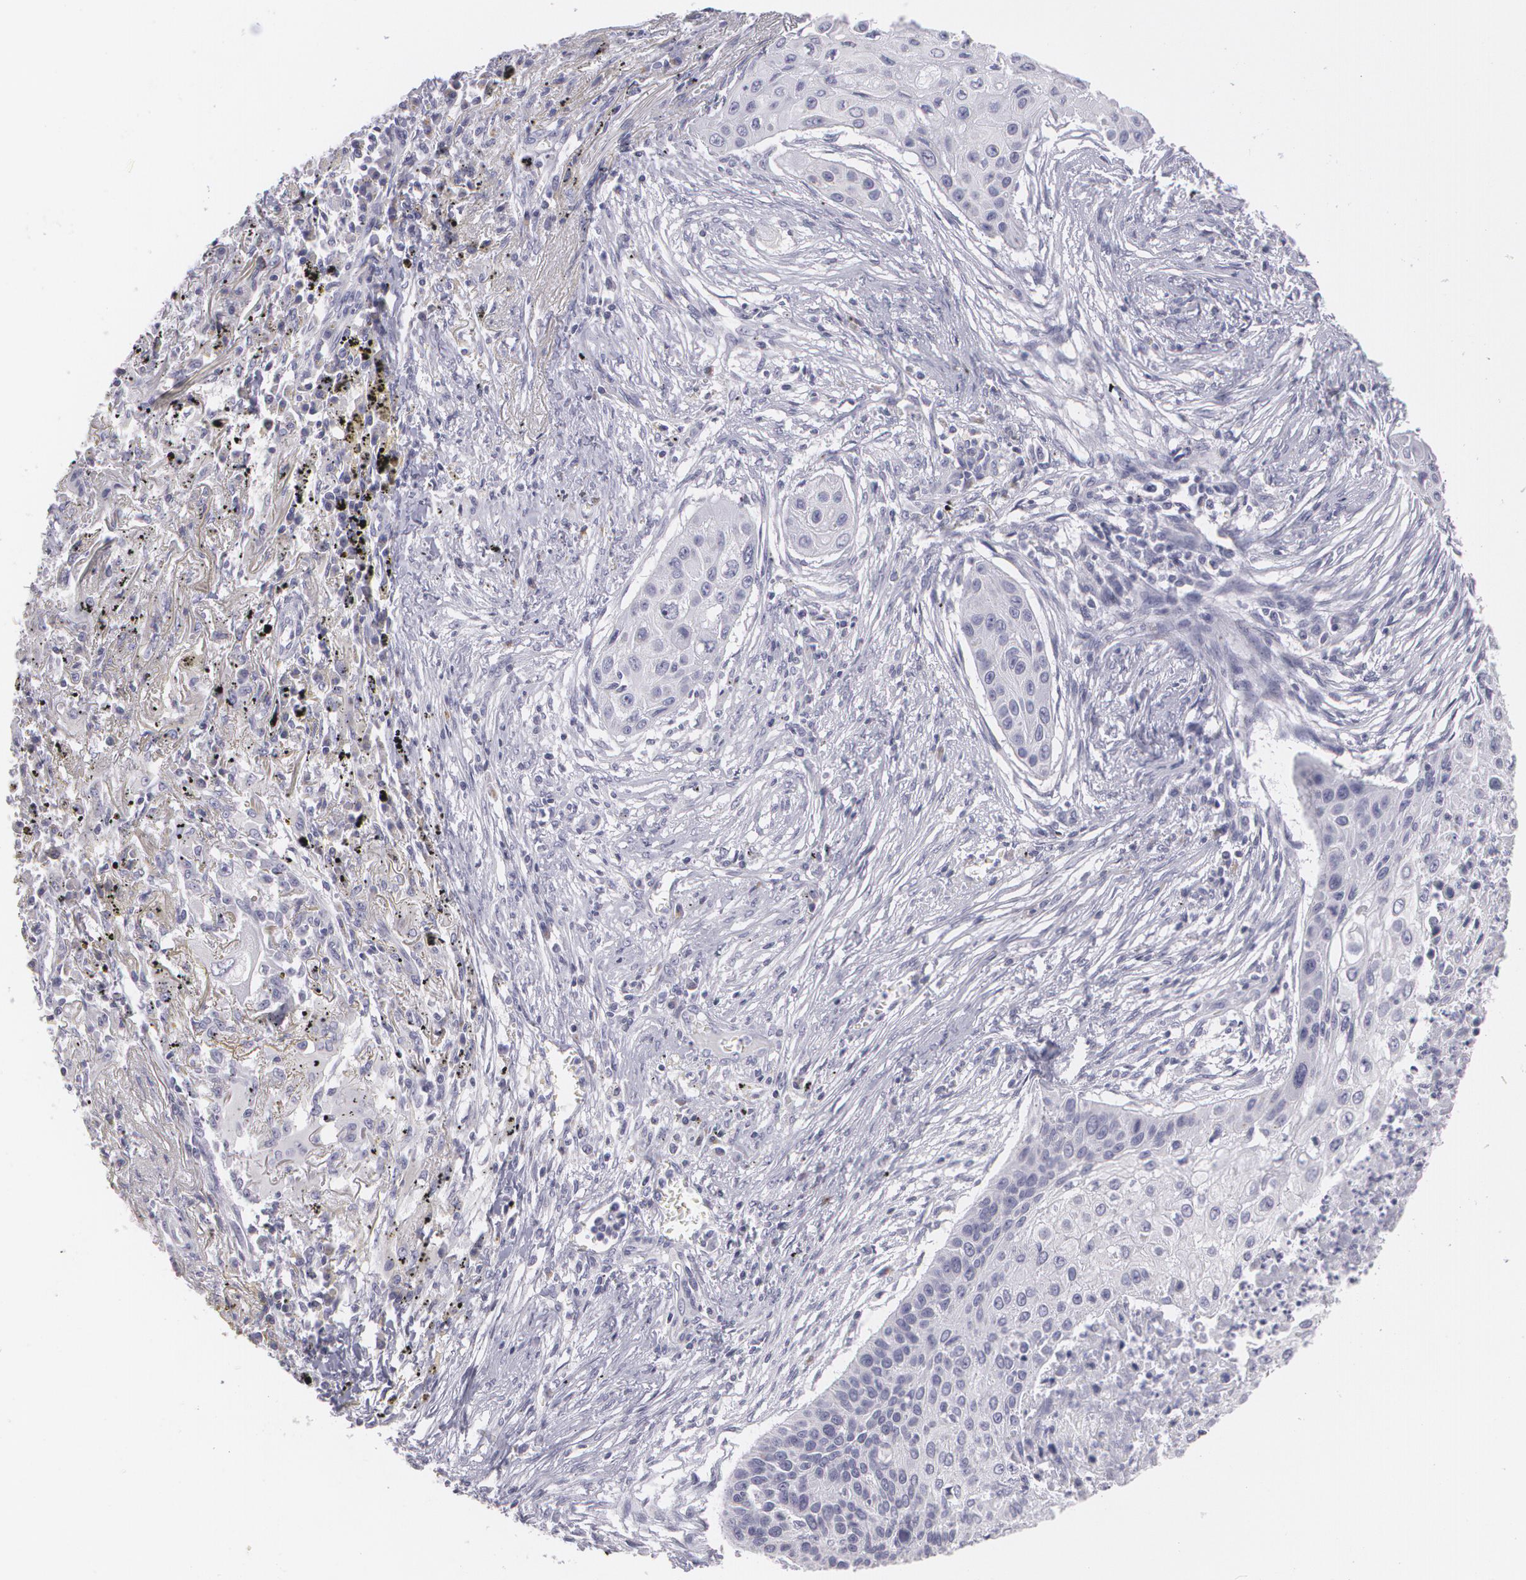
{"staining": {"intensity": "negative", "quantity": "none", "location": "none"}, "tissue": "lung cancer", "cell_type": "Tumor cells", "image_type": "cancer", "snomed": [{"axis": "morphology", "description": "Squamous cell carcinoma, NOS"}, {"axis": "topography", "description": "Lung"}], "caption": "This is a histopathology image of IHC staining of lung cancer, which shows no positivity in tumor cells.", "gene": "MBNL3", "patient": {"sex": "male", "age": 71}}